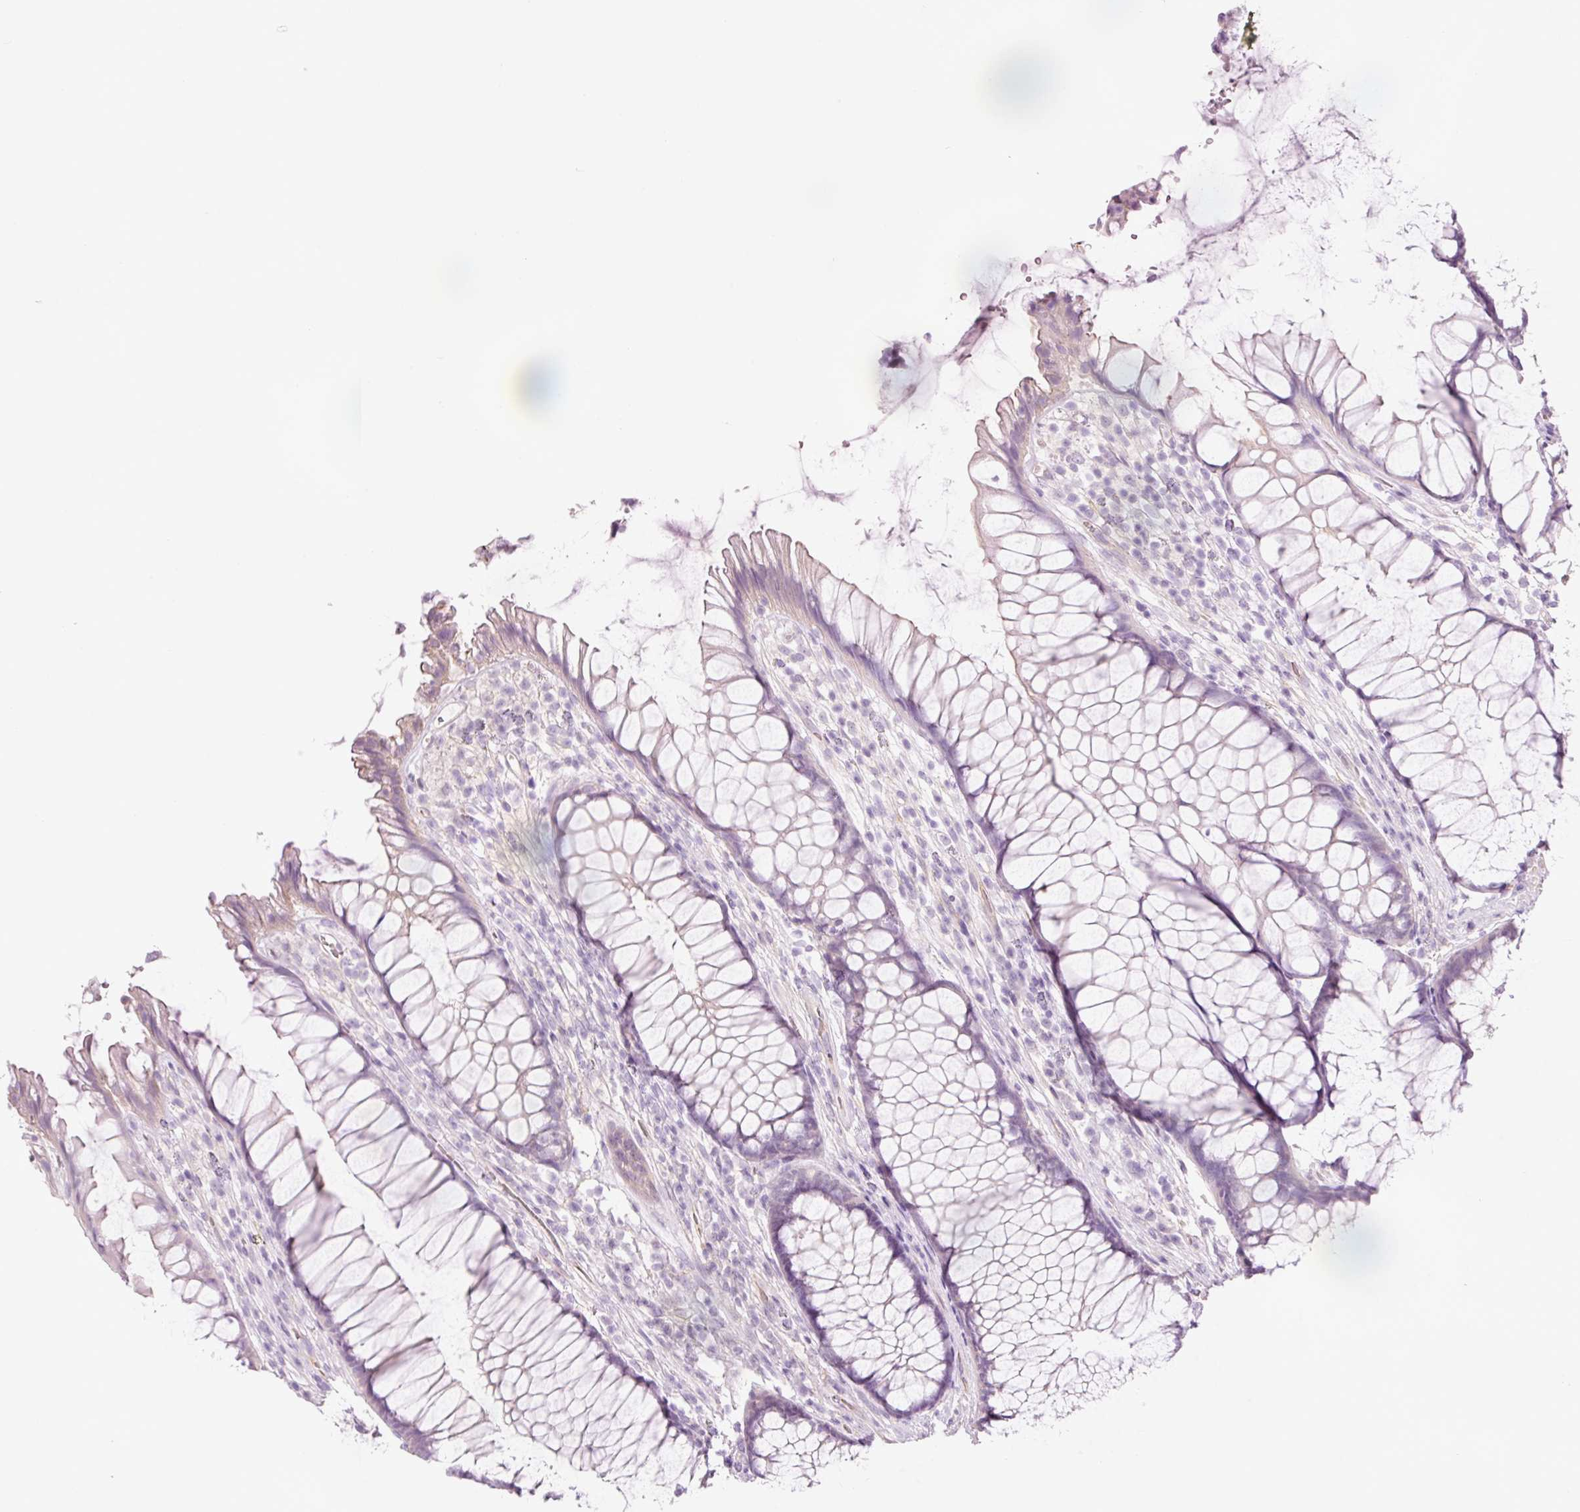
{"staining": {"intensity": "weak", "quantity": "25%-75%", "location": "cytoplasmic/membranous"}, "tissue": "rectum", "cell_type": "Glandular cells", "image_type": "normal", "snomed": [{"axis": "morphology", "description": "Normal tissue, NOS"}, {"axis": "topography", "description": "Smooth muscle"}, {"axis": "topography", "description": "Rectum"}], "caption": "This image displays benign rectum stained with immunohistochemistry (IHC) to label a protein in brown. The cytoplasmic/membranous of glandular cells show weak positivity for the protein. Nuclei are counter-stained blue.", "gene": "HSPA4L", "patient": {"sex": "male", "age": 53}}